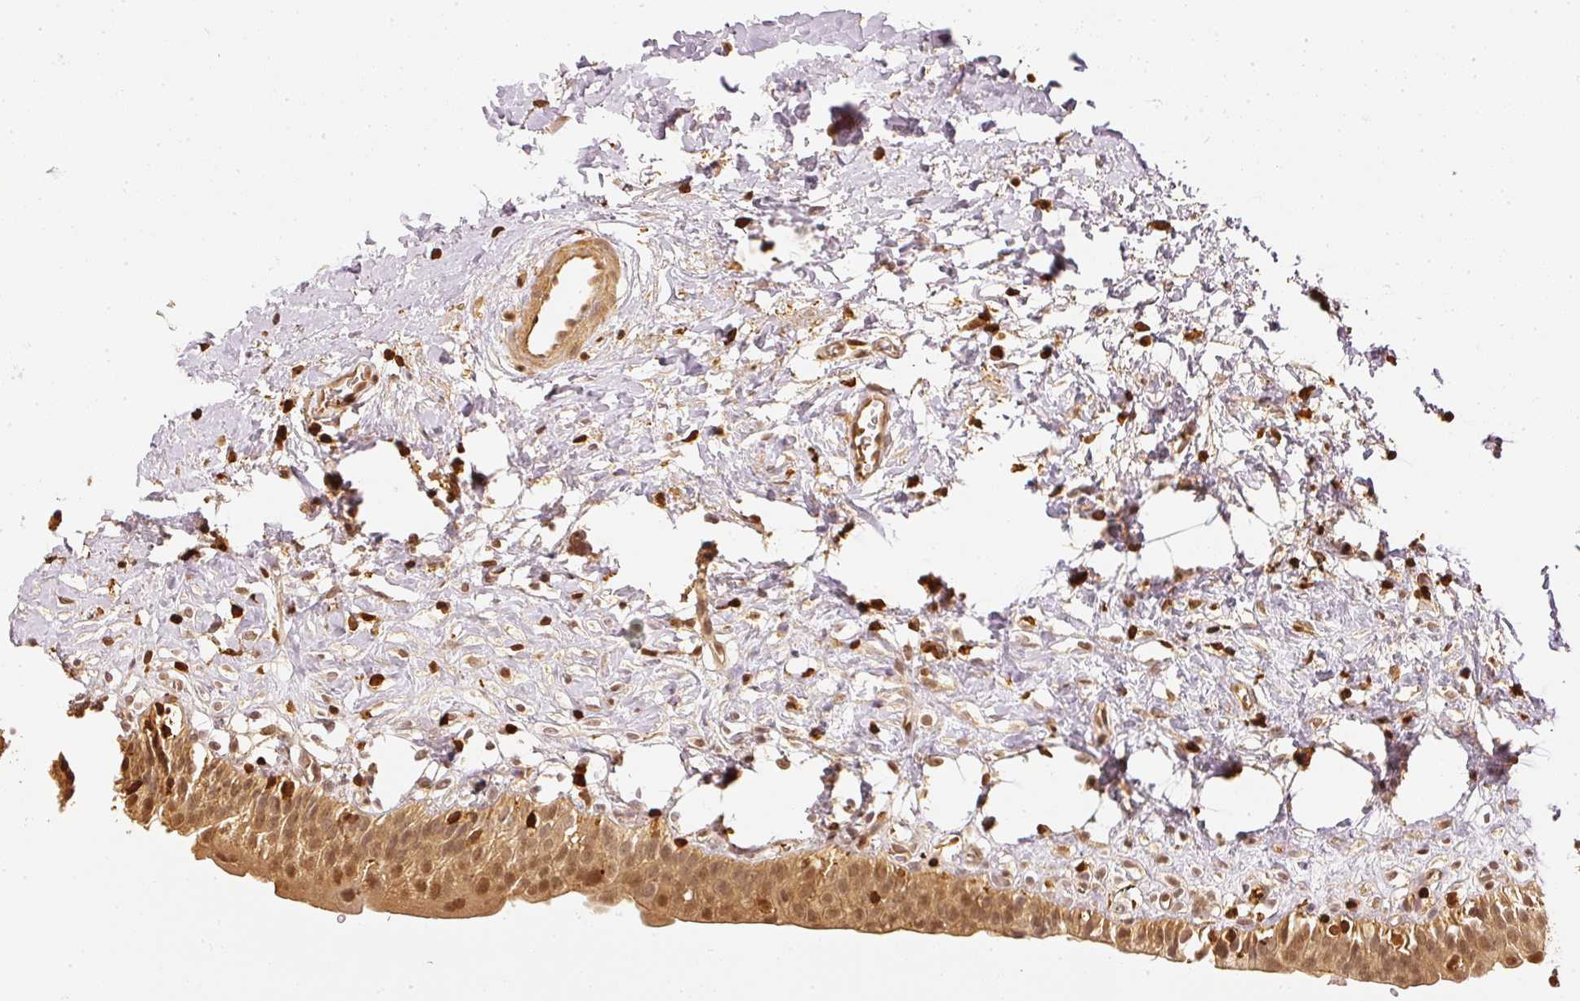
{"staining": {"intensity": "moderate", "quantity": ">75%", "location": "cytoplasmic/membranous,nuclear"}, "tissue": "urinary bladder", "cell_type": "Urothelial cells", "image_type": "normal", "snomed": [{"axis": "morphology", "description": "Normal tissue, NOS"}, {"axis": "topography", "description": "Urinary bladder"}], "caption": "Immunohistochemical staining of unremarkable urinary bladder demonstrates >75% levels of moderate cytoplasmic/membranous,nuclear protein positivity in about >75% of urothelial cells.", "gene": "PFN1", "patient": {"sex": "male", "age": 51}}